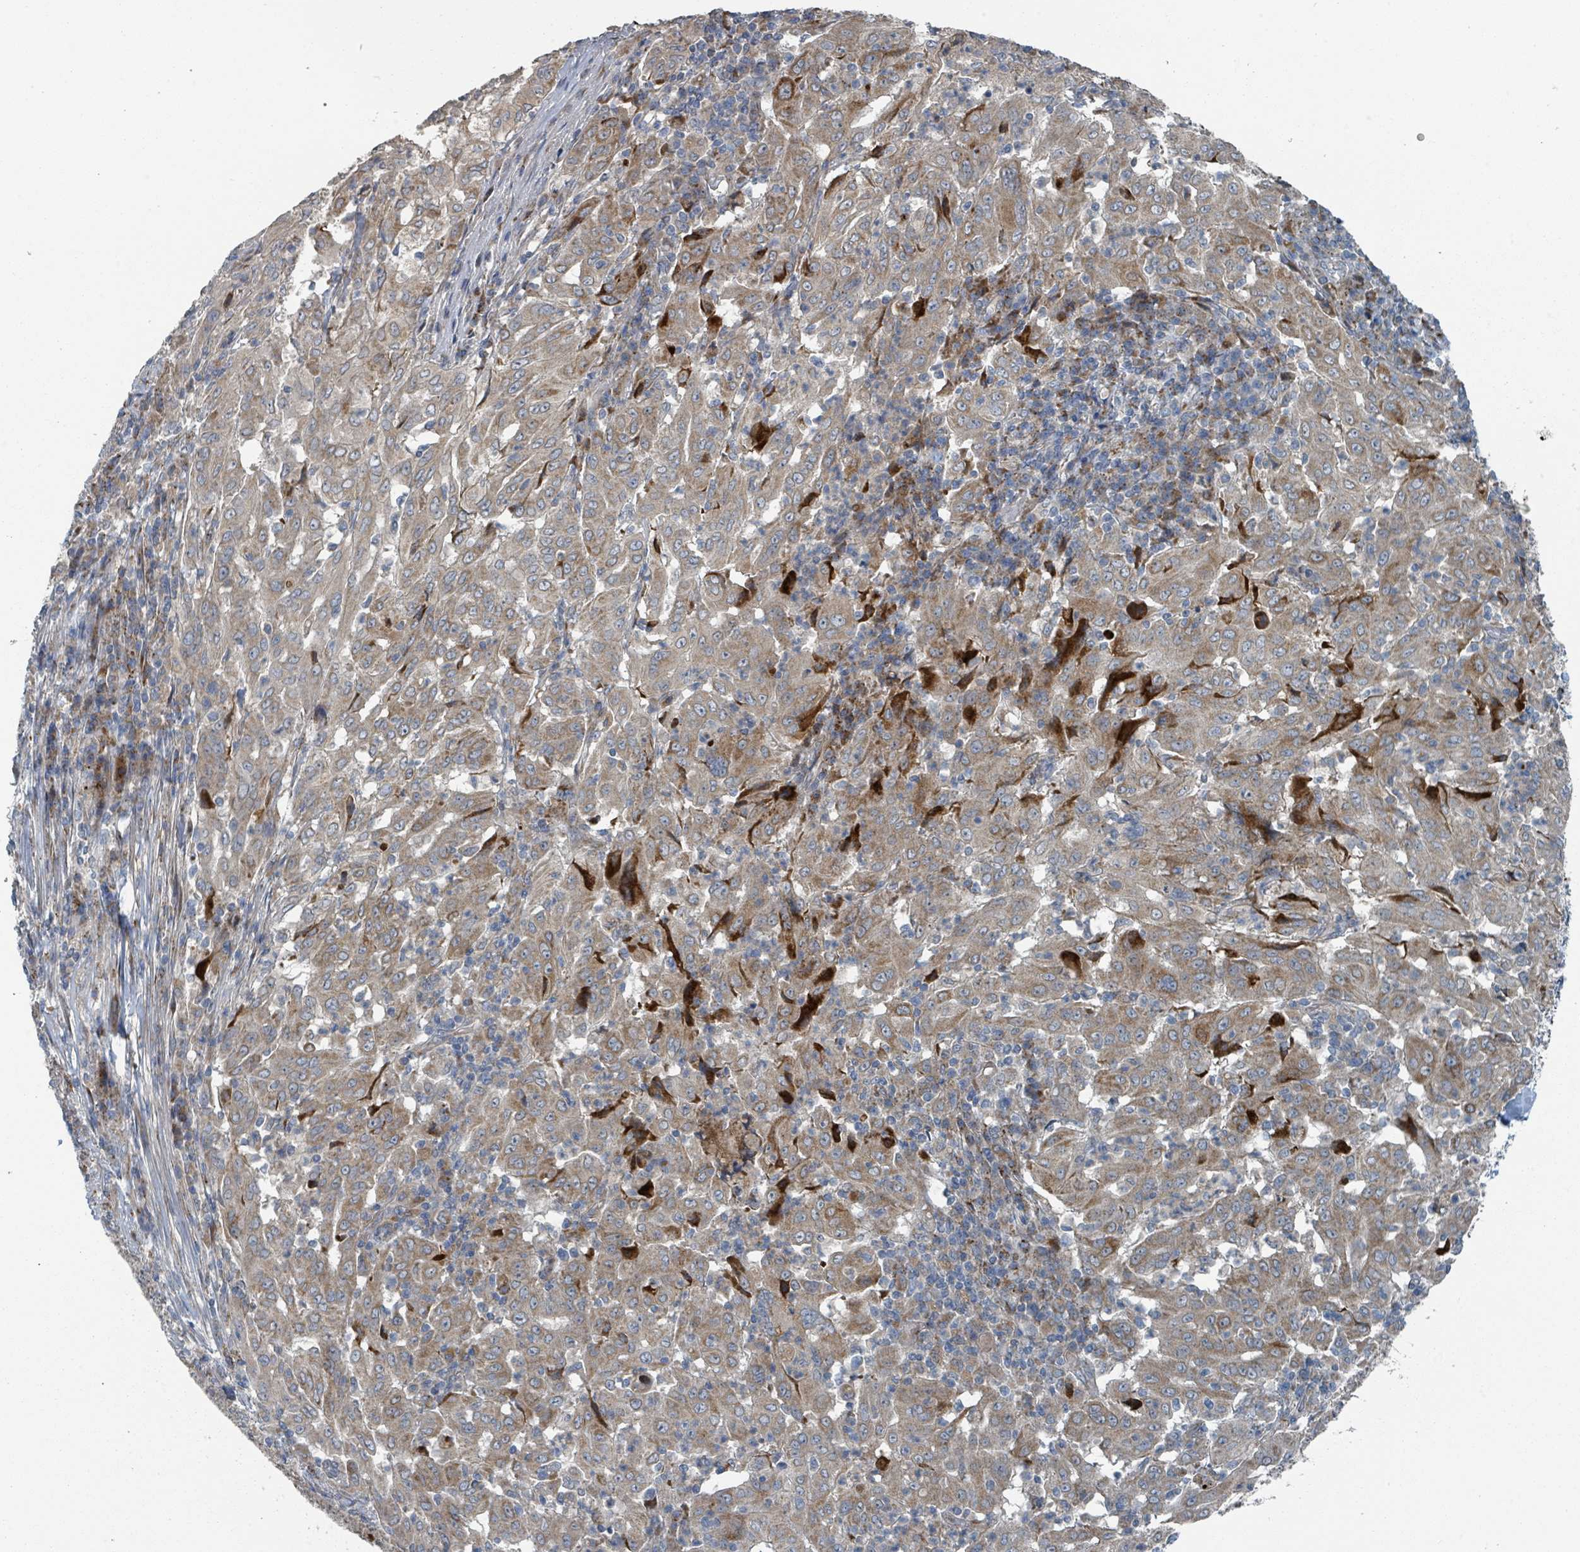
{"staining": {"intensity": "moderate", "quantity": ">75%", "location": "cytoplasmic/membranous"}, "tissue": "pancreatic cancer", "cell_type": "Tumor cells", "image_type": "cancer", "snomed": [{"axis": "morphology", "description": "Adenocarcinoma, NOS"}, {"axis": "topography", "description": "Pancreas"}], "caption": "Immunohistochemistry (IHC) image of adenocarcinoma (pancreatic) stained for a protein (brown), which displays medium levels of moderate cytoplasmic/membranous positivity in approximately >75% of tumor cells.", "gene": "DIPK2A", "patient": {"sex": "male", "age": 63}}